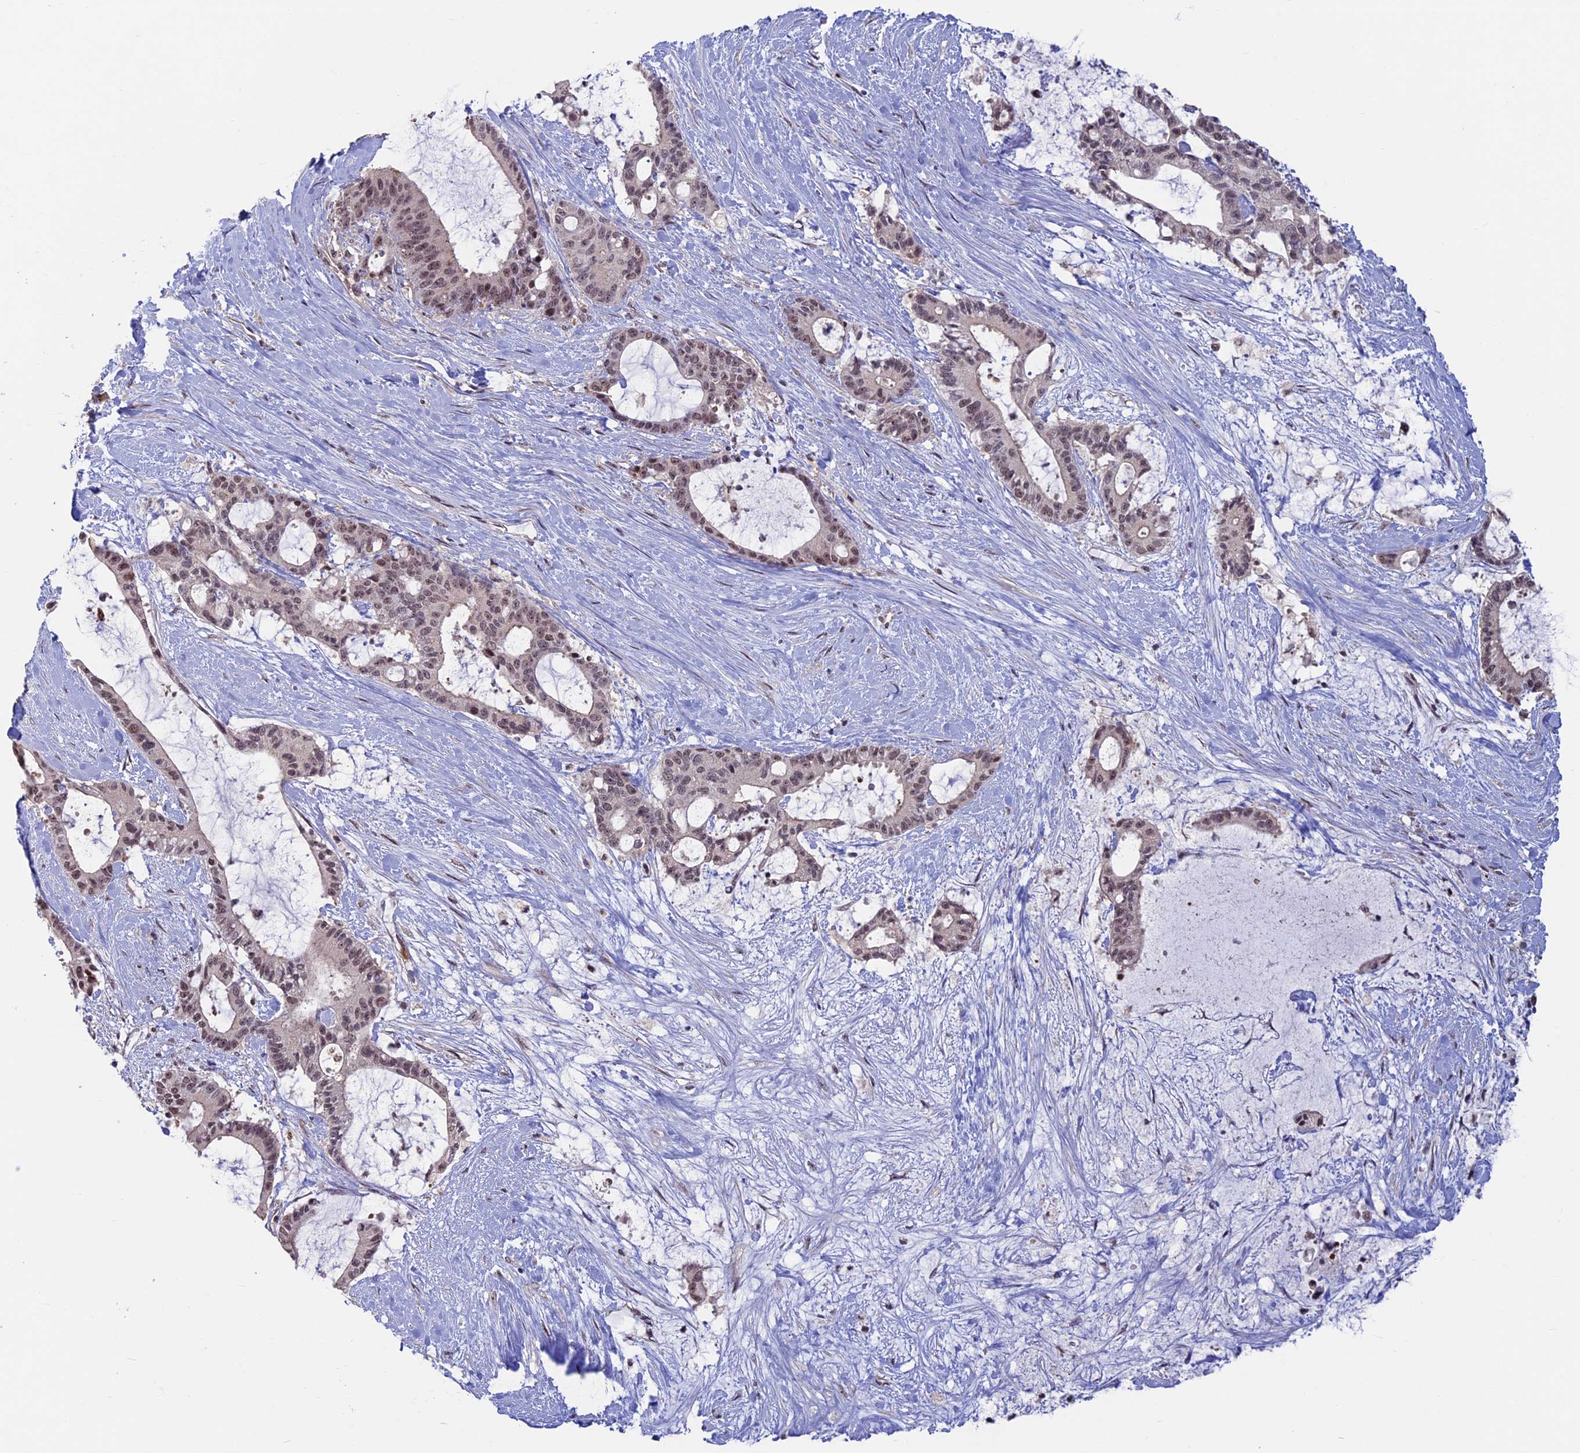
{"staining": {"intensity": "moderate", "quantity": ">75%", "location": "nuclear"}, "tissue": "liver cancer", "cell_type": "Tumor cells", "image_type": "cancer", "snomed": [{"axis": "morphology", "description": "Normal tissue, NOS"}, {"axis": "morphology", "description": "Cholangiocarcinoma"}, {"axis": "topography", "description": "Liver"}, {"axis": "topography", "description": "Peripheral nerve tissue"}], "caption": "Moderate nuclear positivity for a protein is appreciated in approximately >75% of tumor cells of liver cancer (cholangiocarcinoma) using immunohistochemistry (IHC).", "gene": "SPIRE1", "patient": {"sex": "female", "age": 73}}